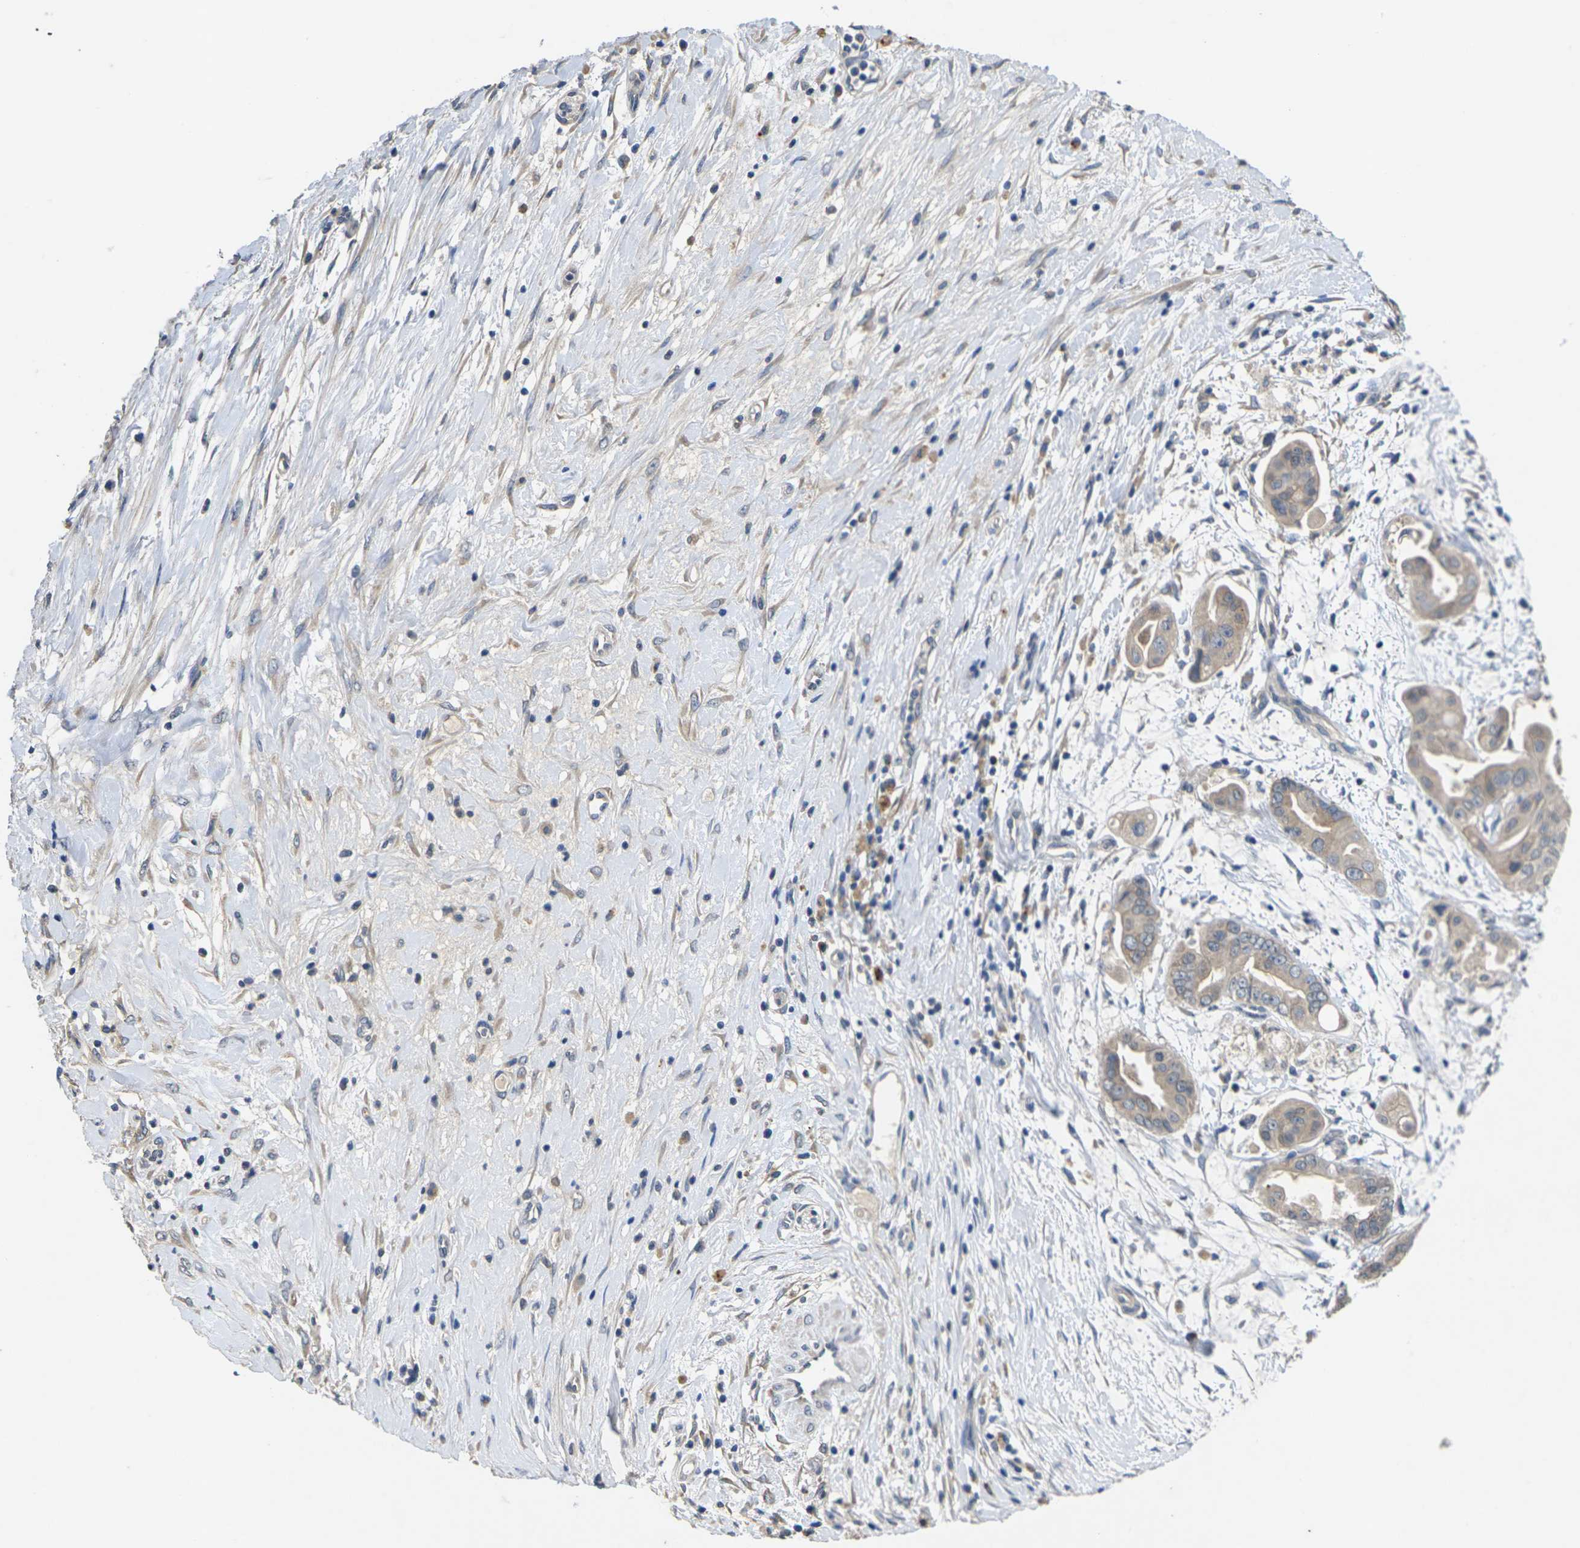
{"staining": {"intensity": "weak", "quantity": ">75%", "location": "cytoplasmic/membranous"}, "tissue": "pancreatic cancer", "cell_type": "Tumor cells", "image_type": "cancer", "snomed": [{"axis": "morphology", "description": "Adenocarcinoma, NOS"}, {"axis": "topography", "description": "Pancreas"}], "caption": "High-power microscopy captured an immunohistochemistry photomicrograph of adenocarcinoma (pancreatic), revealing weak cytoplasmic/membranous expression in approximately >75% of tumor cells.", "gene": "SLC2A2", "patient": {"sex": "female", "age": 75}}